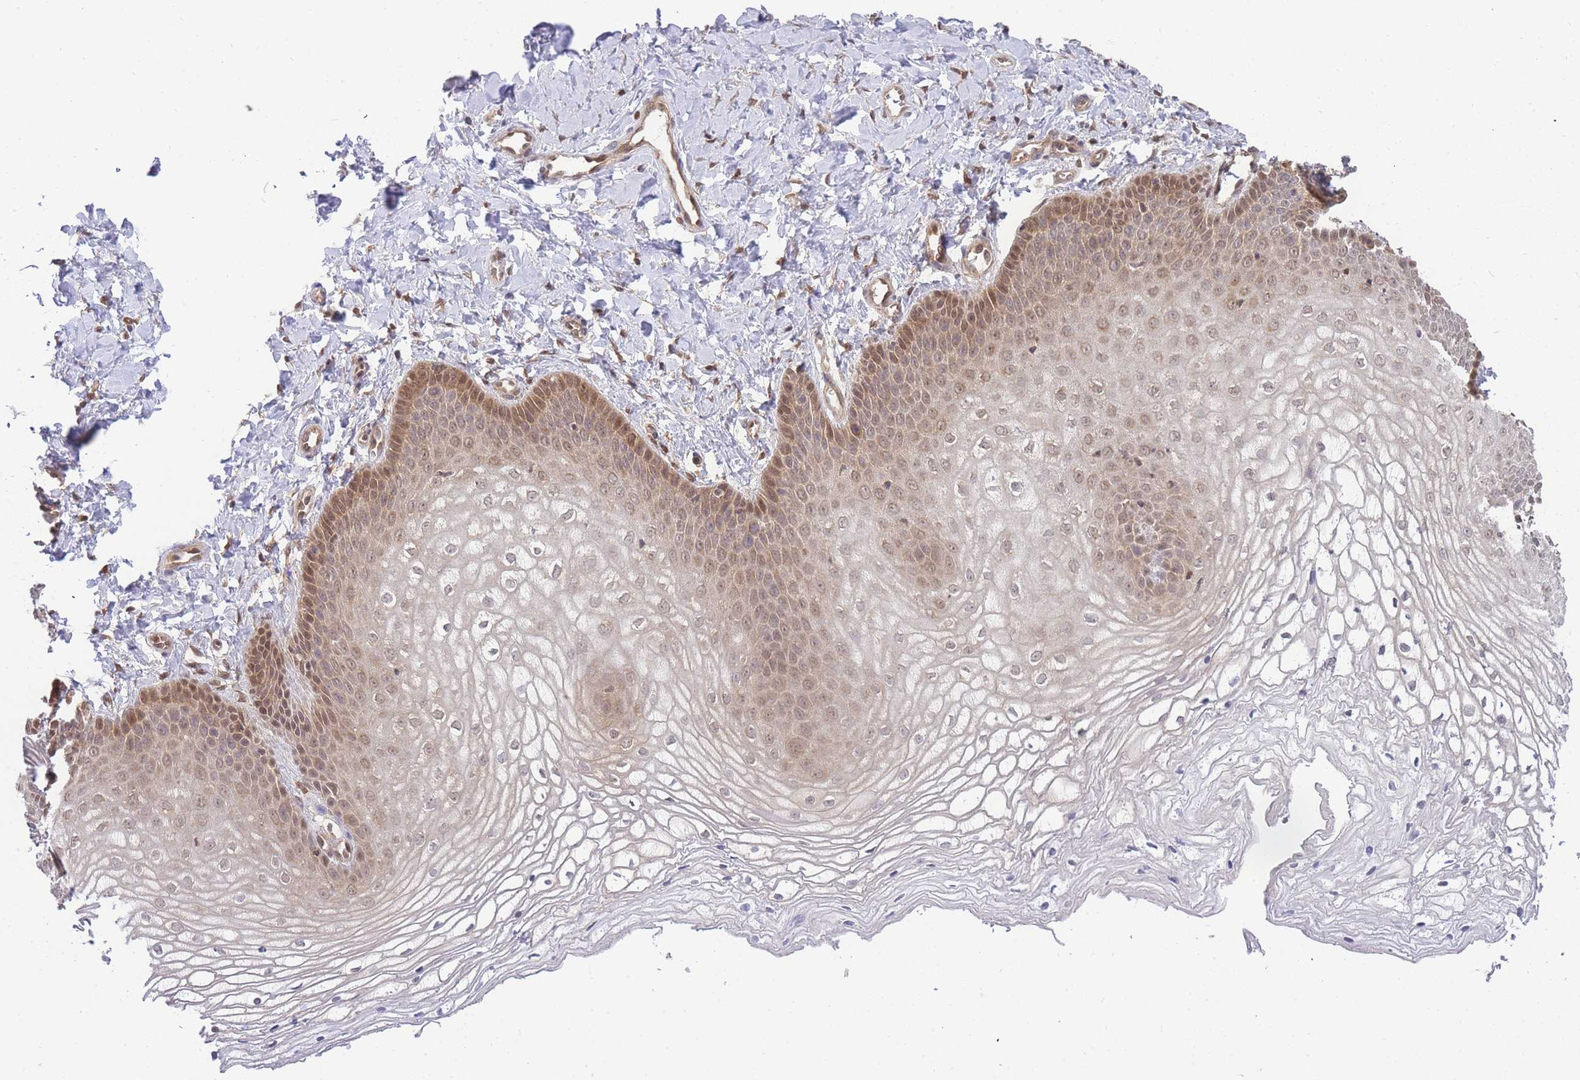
{"staining": {"intensity": "moderate", "quantity": ">75%", "location": "cytoplasmic/membranous,nuclear"}, "tissue": "vagina", "cell_type": "Squamous epithelial cells", "image_type": "normal", "snomed": [{"axis": "morphology", "description": "Normal tissue, NOS"}, {"axis": "topography", "description": "Vagina"}], "caption": "Brown immunohistochemical staining in benign human vagina demonstrates moderate cytoplasmic/membranous,nuclear expression in about >75% of squamous epithelial cells. (DAB IHC with brightfield microscopy, high magnification).", "gene": "KIAA1191", "patient": {"sex": "female", "age": 68}}